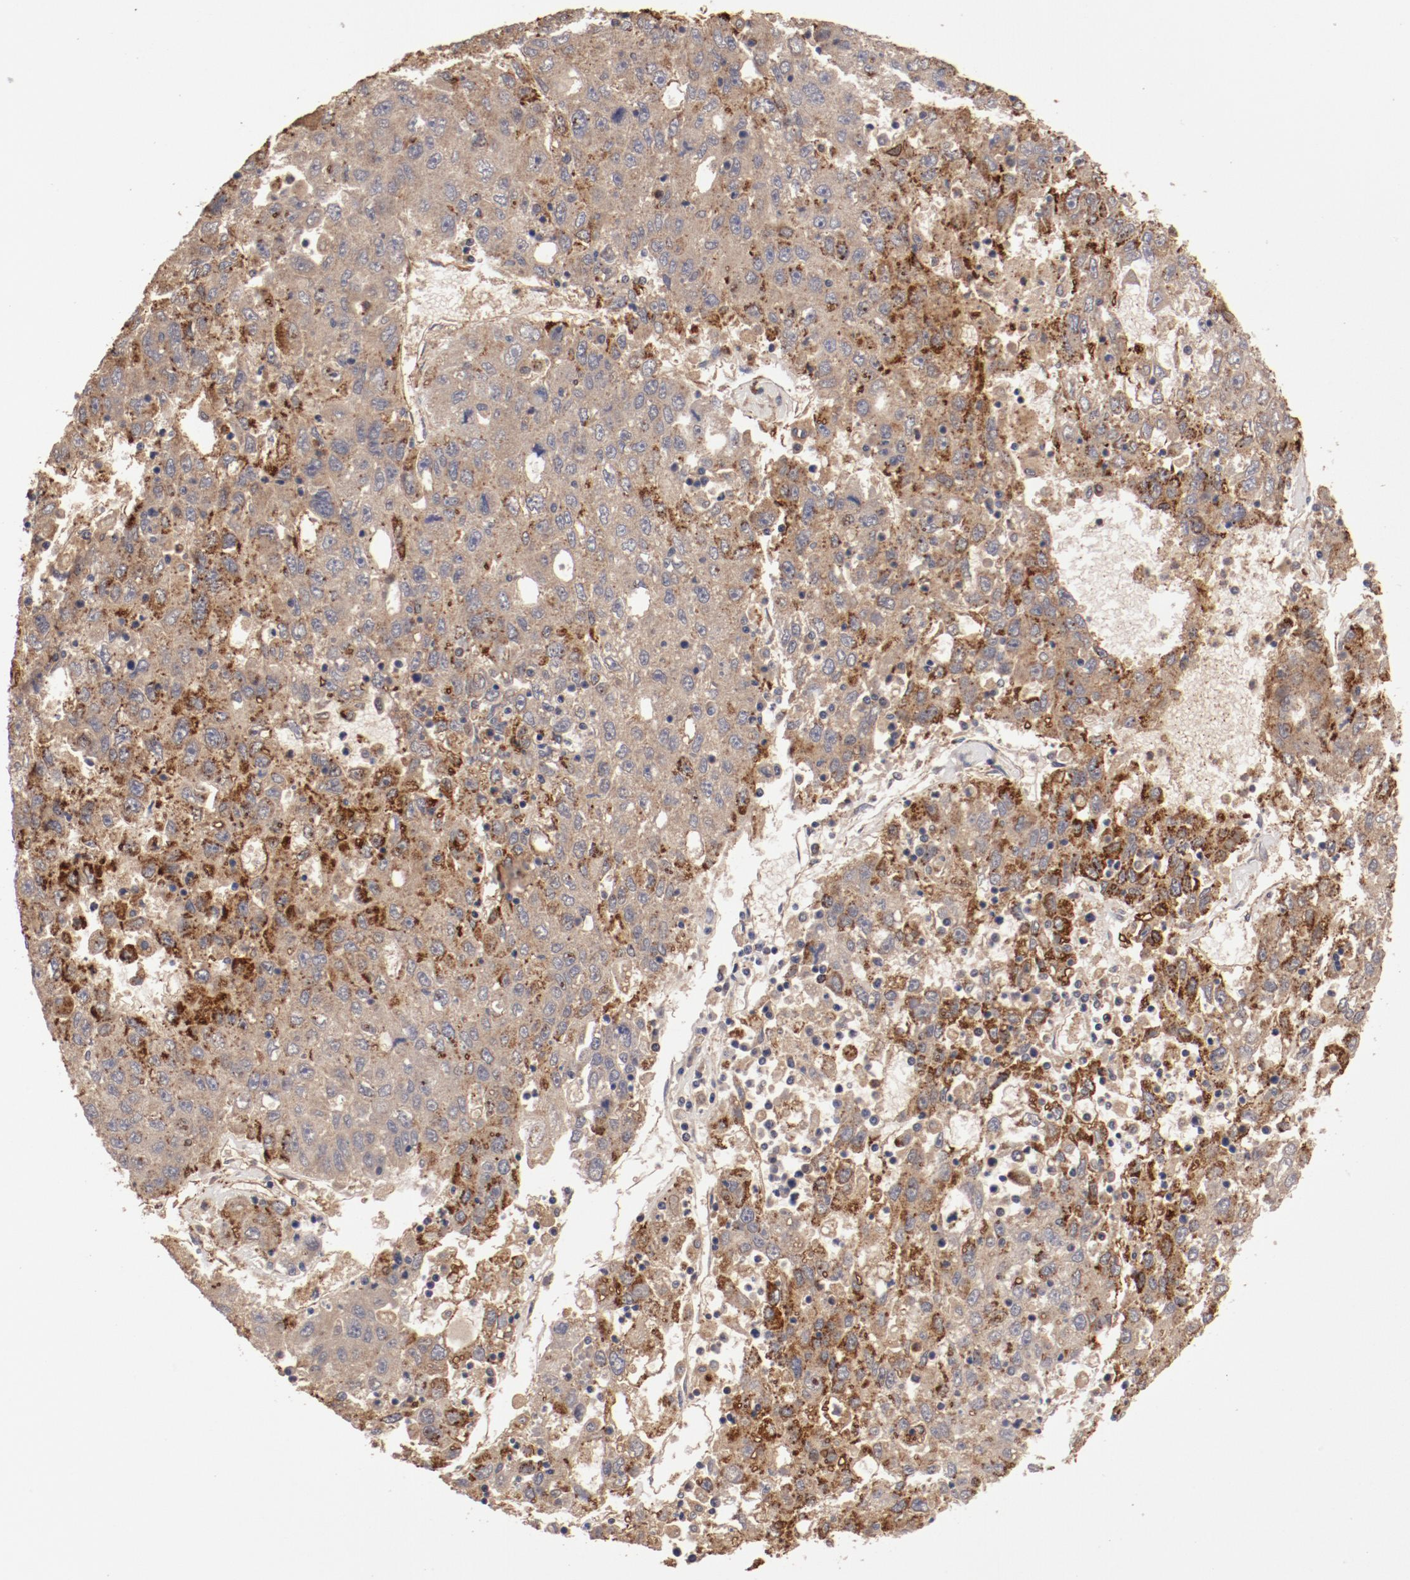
{"staining": {"intensity": "moderate", "quantity": ">75%", "location": "cytoplasmic/membranous"}, "tissue": "liver cancer", "cell_type": "Tumor cells", "image_type": "cancer", "snomed": [{"axis": "morphology", "description": "Carcinoma, Hepatocellular, NOS"}, {"axis": "topography", "description": "Liver"}], "caption": "Liver cancer tissue exhibits moderate cytoplasmic/membranous positivity in about >75% of tumor cells, visualized by immunohistochemistry.", "gene": "LRRC75B", "patient": {"sex": "male", "age": 49}}